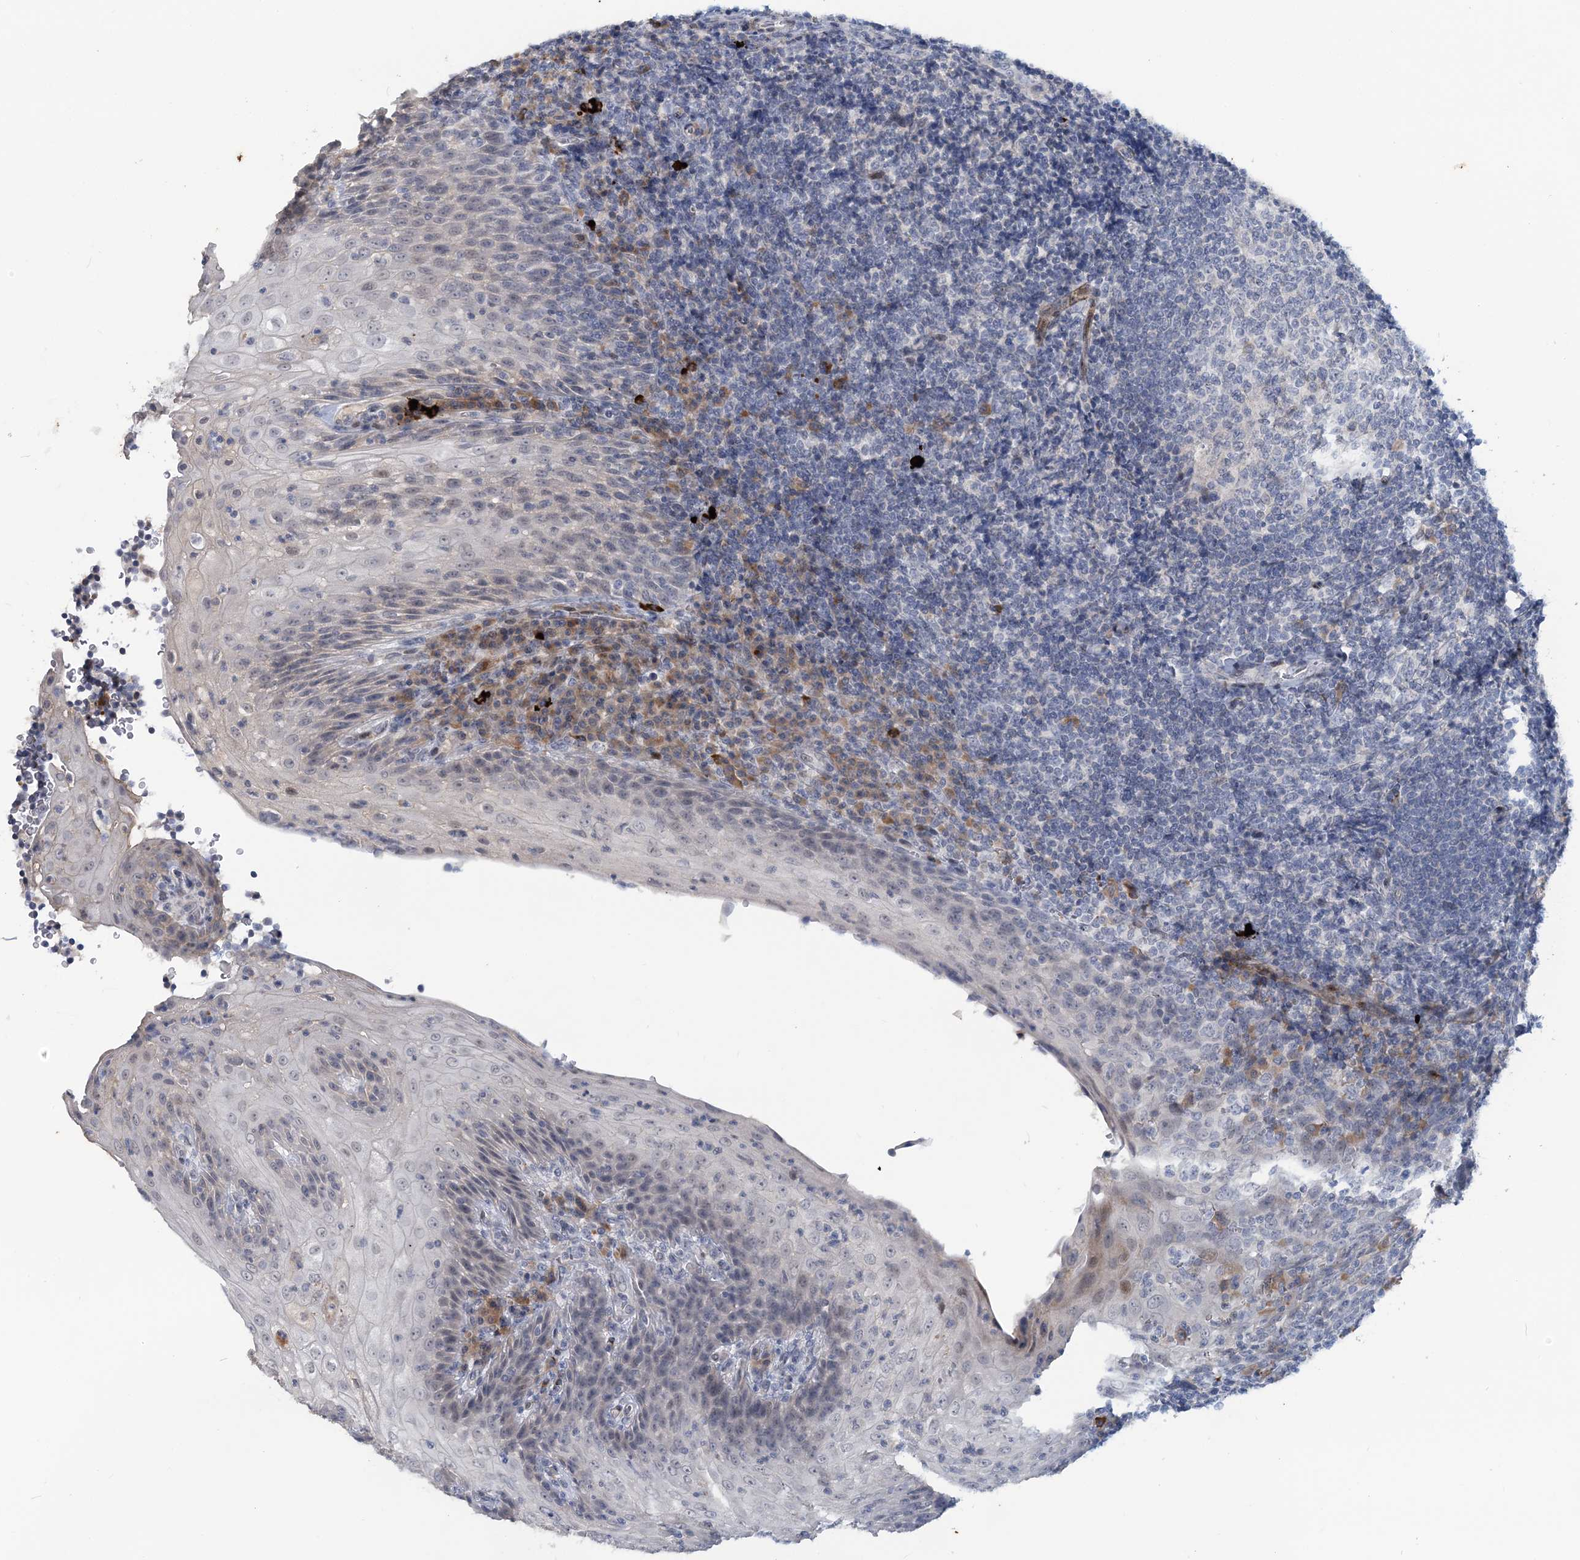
{"staining": {"intensity": "moderate", "quantity": "<25%", "location": "cytoplasmic/membranous"}, "tissue": "tonsil", "cell_type": "Germinal center cells", "image_type": "normal", "snomed": [{"axis": "morphology", "description": "Normal tissue, NOS"}, {"axis": "topography", "description": "Tonsil"}], "caption": "Germinal center cells exhibit low levels of moderate cytoplasmic/membranous staining in approximately <25% of cells in unremarkable tonsil. The protein is shown in brown color, while the nuclei are stained blue.", "gene": "SNED1", "patient": {"sex": "male", "age": 37}}